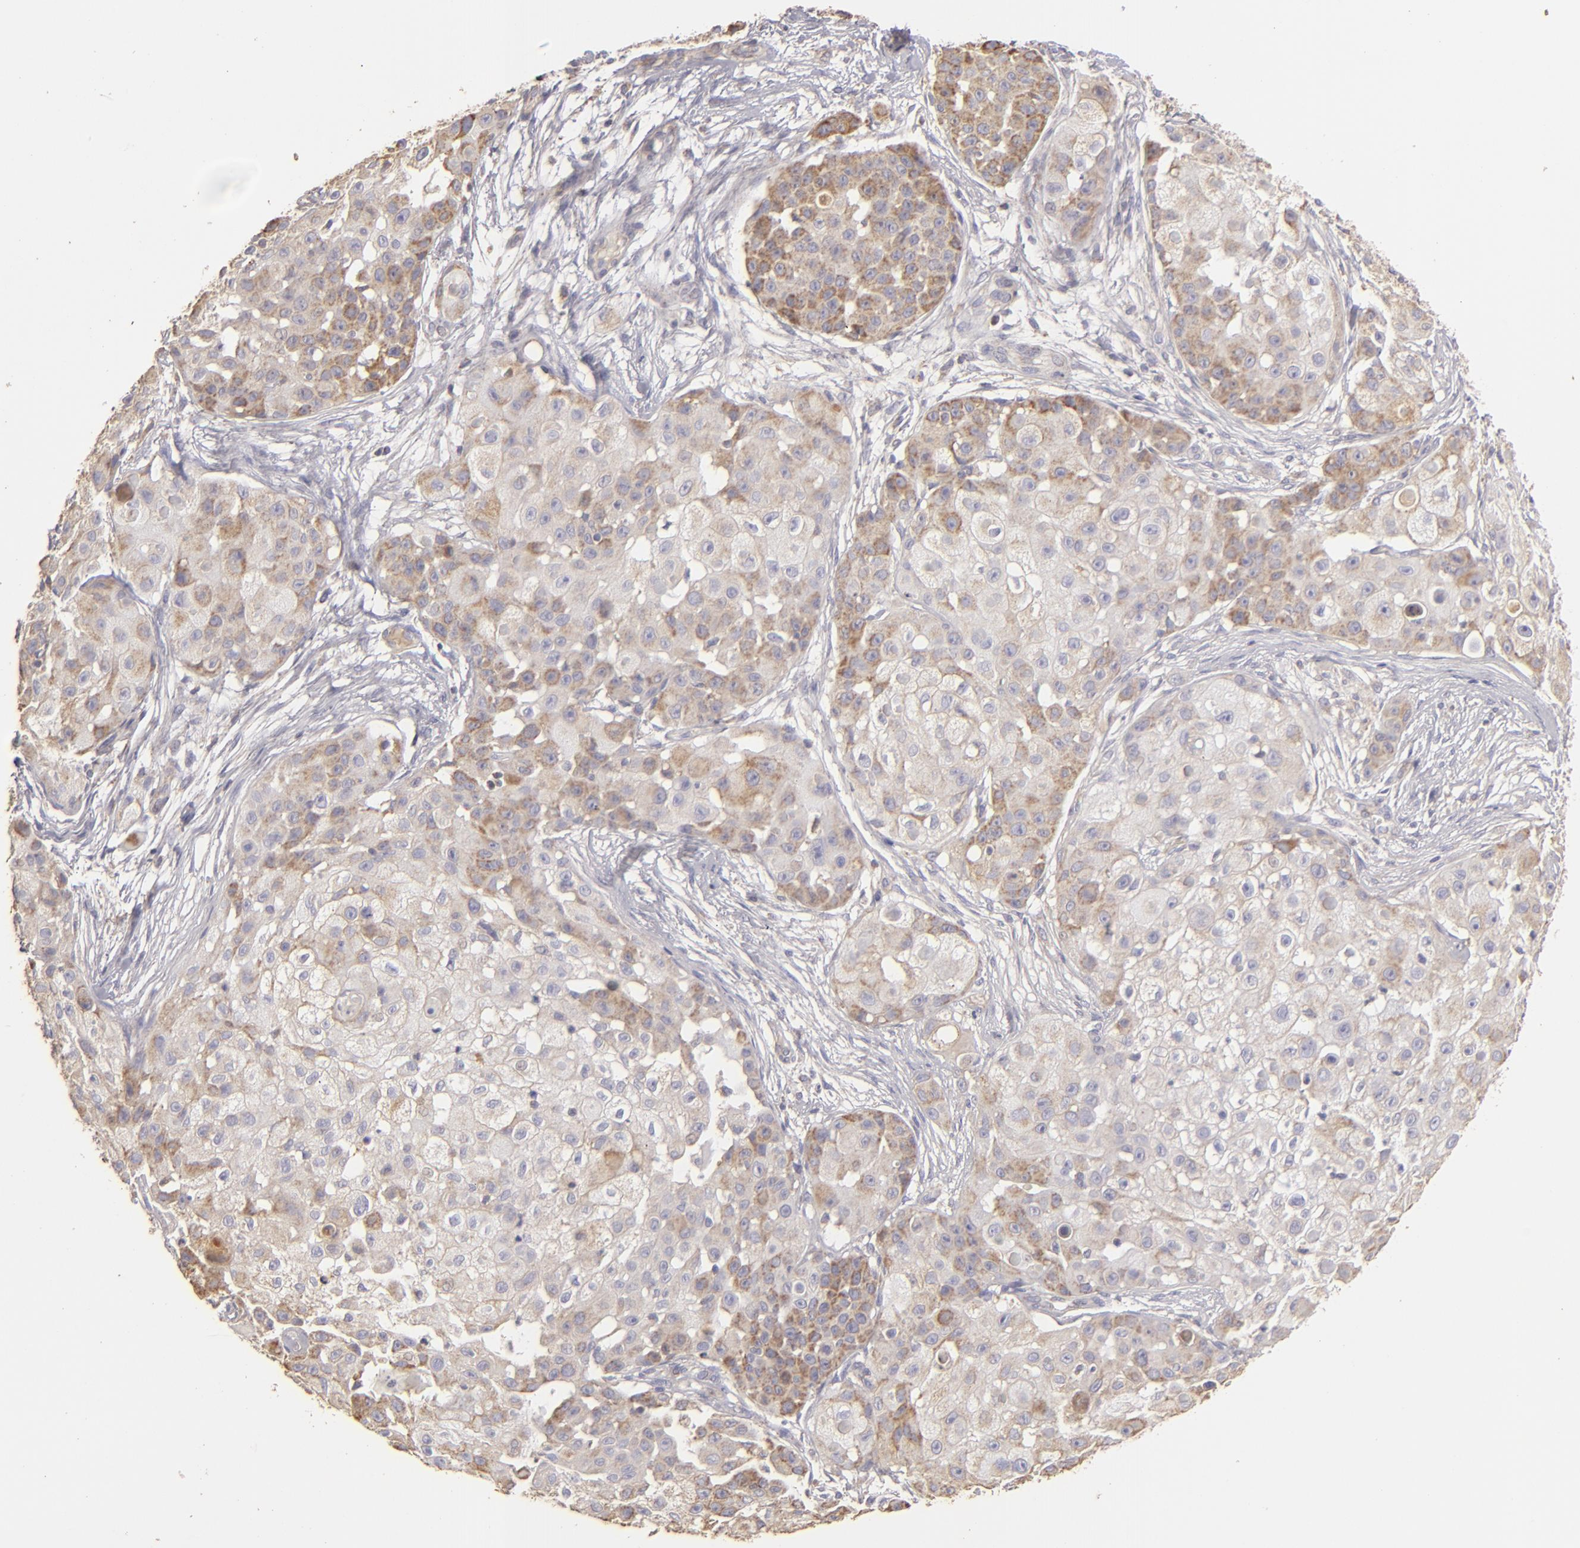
{"staining": {"intensity": "moderate", "quantity": "<25%", "location": "cytoplasmic/membranous"}, "tissue": "skin cancer", "cell_type": "Tumor cells", "image_type": "cancer", "snomed": [{"axis": "morphology", "description": "Squamous cell carcinoma, NOS"}, {"axis": "topography", "description": "Skin"}], "caption": "IHC (DAB (3,3'-diaminobenzidine)) staining of skin cancer reveals moderate cytoplasmic/membranous protein staining in about <25% of tumor cells.", "gene": "CFB", "patient": {"sex": "female", "age": 57}}